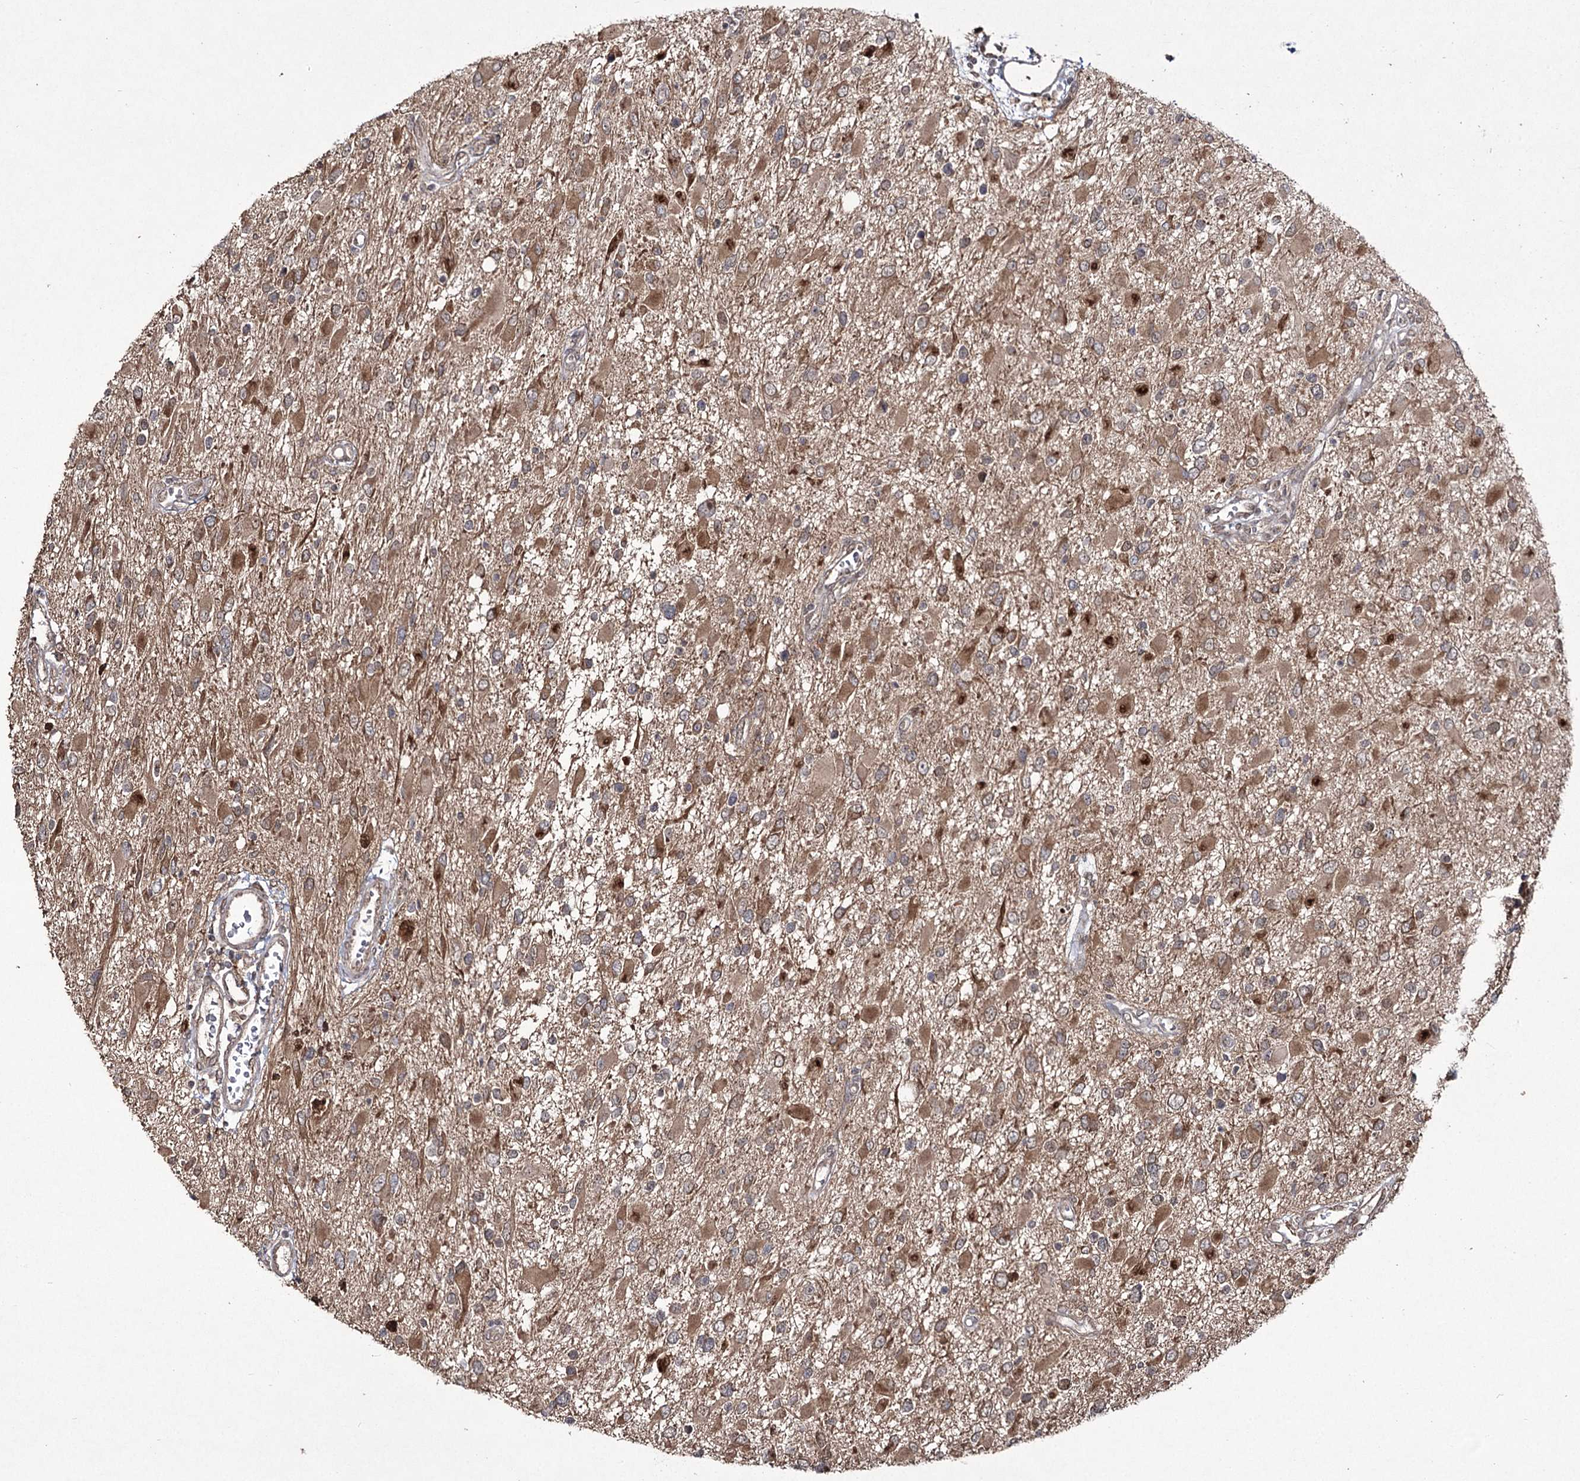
{"staining": {"intensity": "moderate", "quantity": ">75%", "location": "cytoplasmic/membranous"}, "tissue": "glioma", "cell_type": "Tumor cells", "image_type": "cancer", "snomed": [{"axis": "morphology", "description": "Glioma, malignant, High grade"}, {"axis": "topography", "description": "Brain"}], "caption": "Malignant high-grade glioma stained with a protein marker displays moderate staining in tumor cells.", "gene": "TRNT1", "patient": {"sex": "male", "age": 53}}